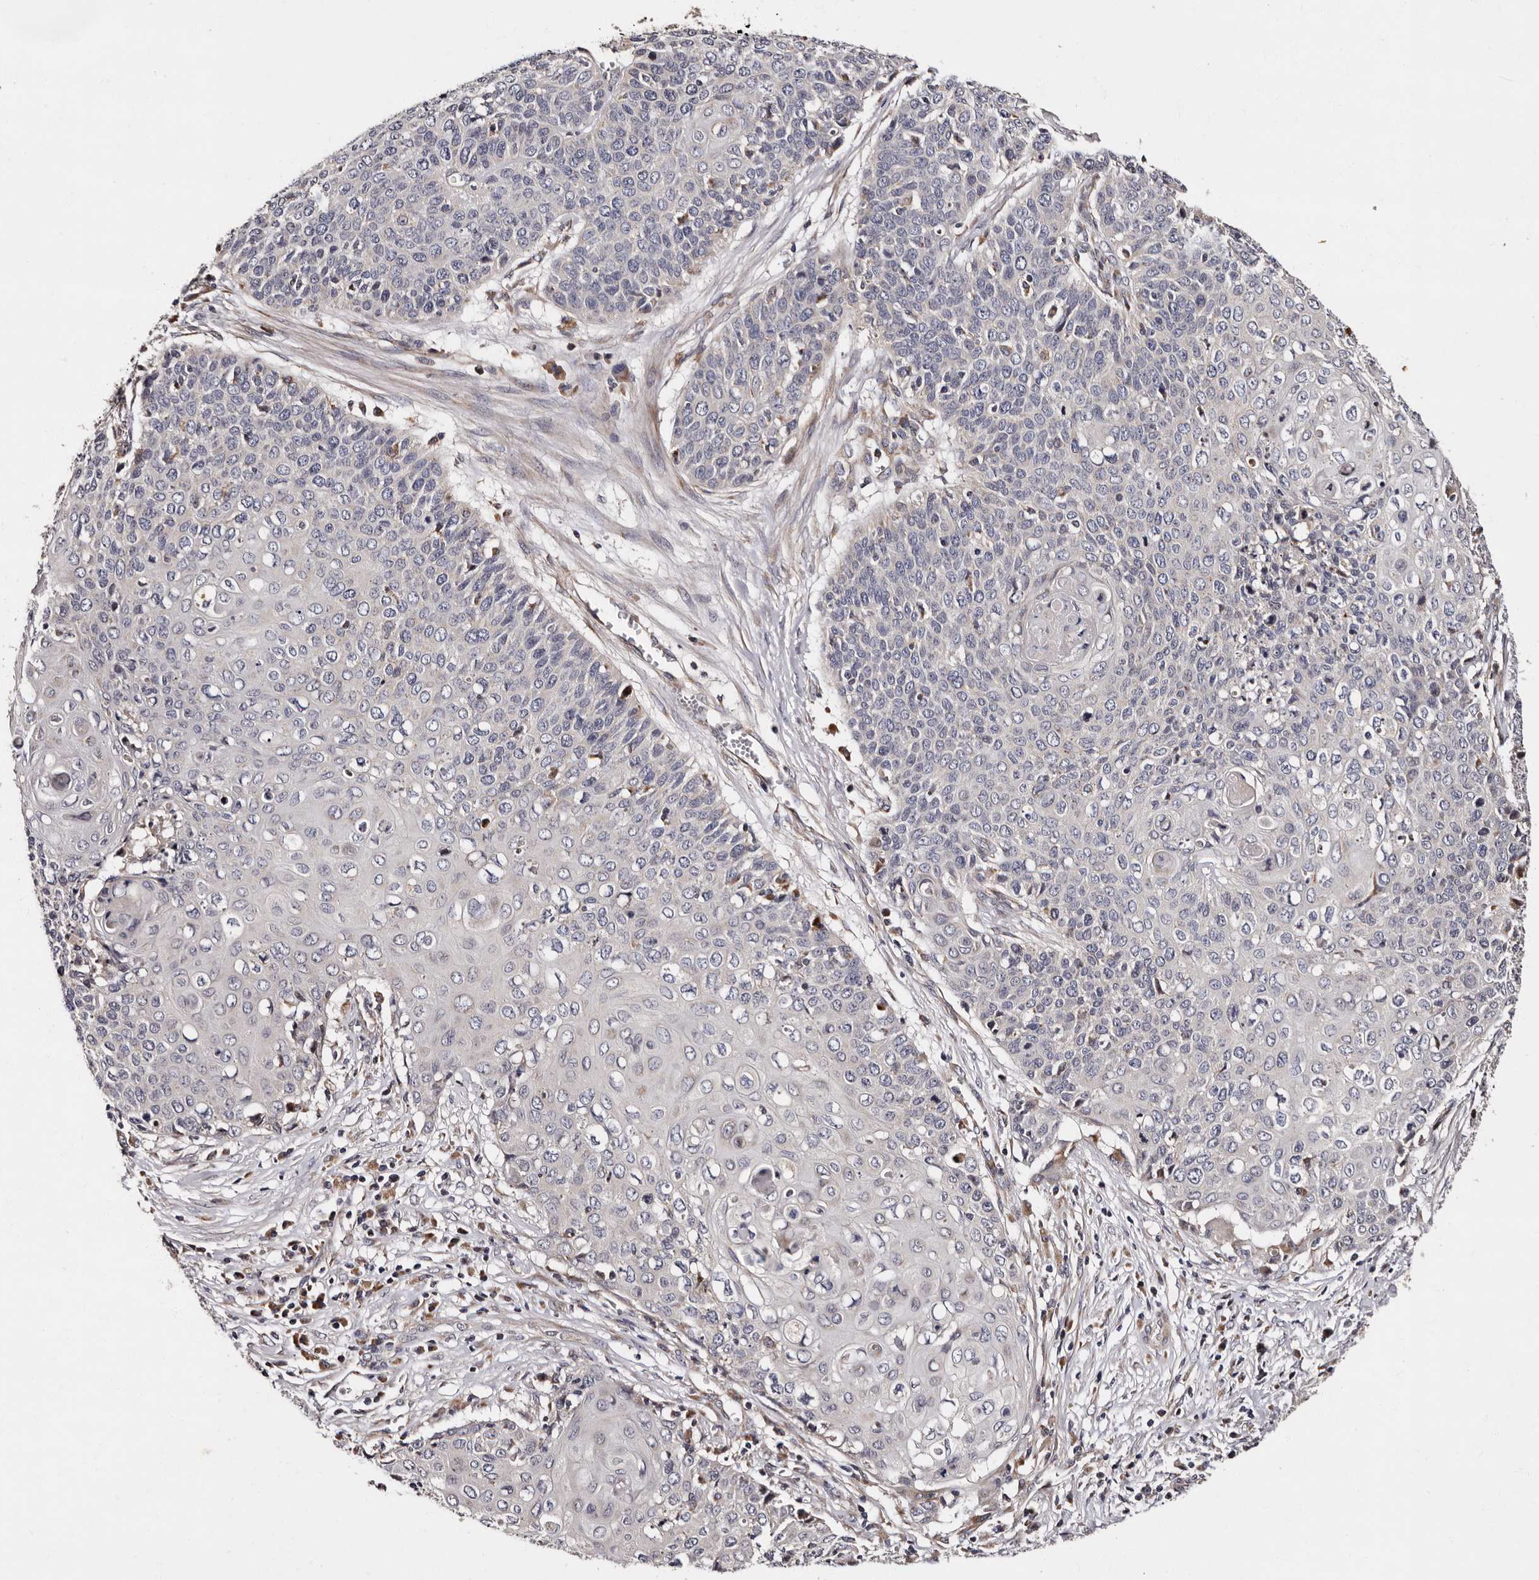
{"staining": {"intensity": "negative", "quantity": "none", "location": "none"}, "tissue": "cervical cancer", "cell_type": "Tumor cells", "image_type": "cancer", "snomed": [{"axis": "morphology", "description": "Squamous cell carcinoma, NOS"}, {"axis": "topography", "description": "Cervix"}], "caption": "Tumor cells are negative for brown protein staining in cervical squamous cell carcinoma.", "gene": "ADCK5", "patient": {"sex": "female", "age": 39}}